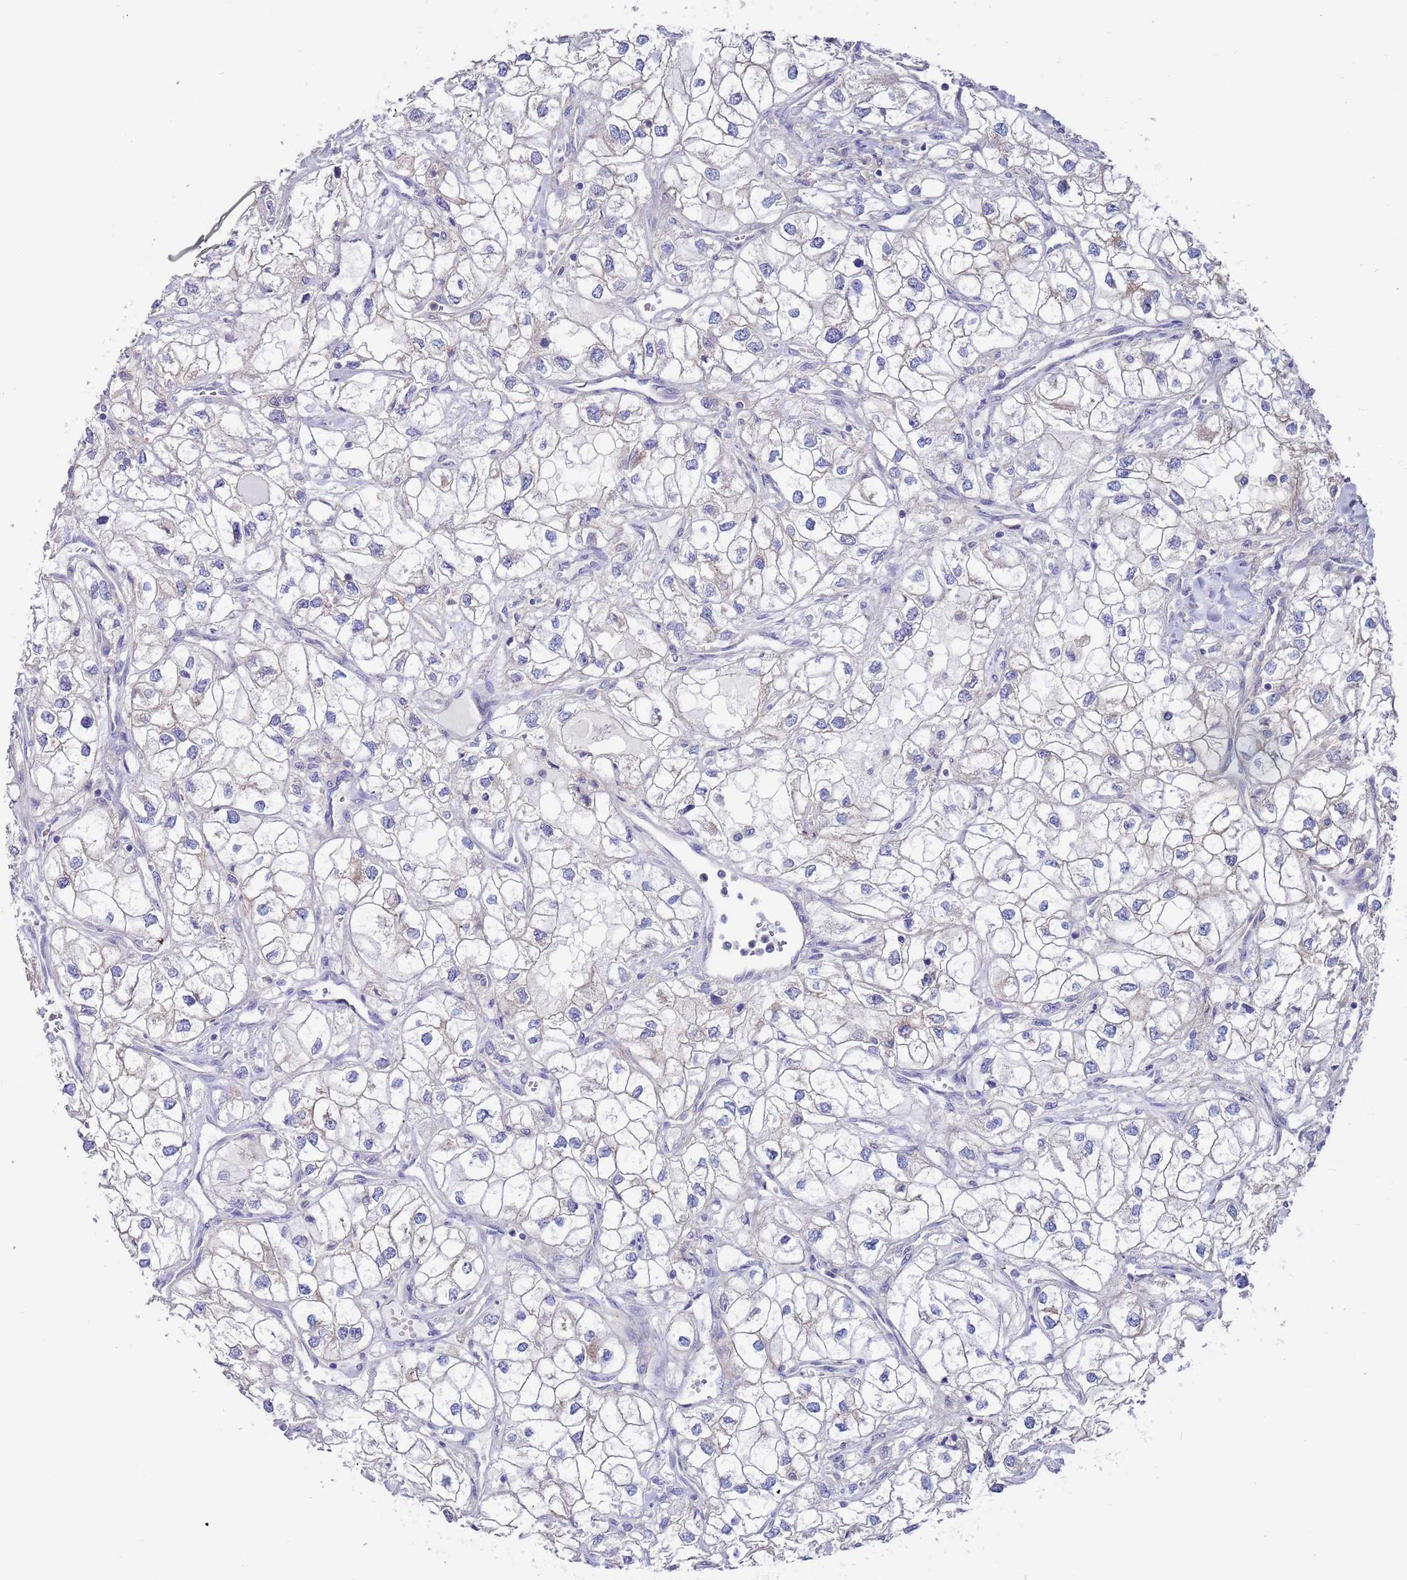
{"staining": {"intensity": "negative", "quantity": "none", "location": "none"}, "tissue": "renal cancer", "cell_type": "Tumor cells", "image_type": "cancer", "snomed": [{"axis": "morphology", "description": "Adenocarcinoma, NOS"}, {"axis": "topography", "description": "Kidney"}], "caption": "Tumor cells show no significant positivity in renal cancer. (DAB (3,3'-diaminobenzidine) immunohistochemistry (IHC) with hematoxylin counter stain).", "gene": "KRTCAP3", "patient": {"sex": "male", "age": 59}}